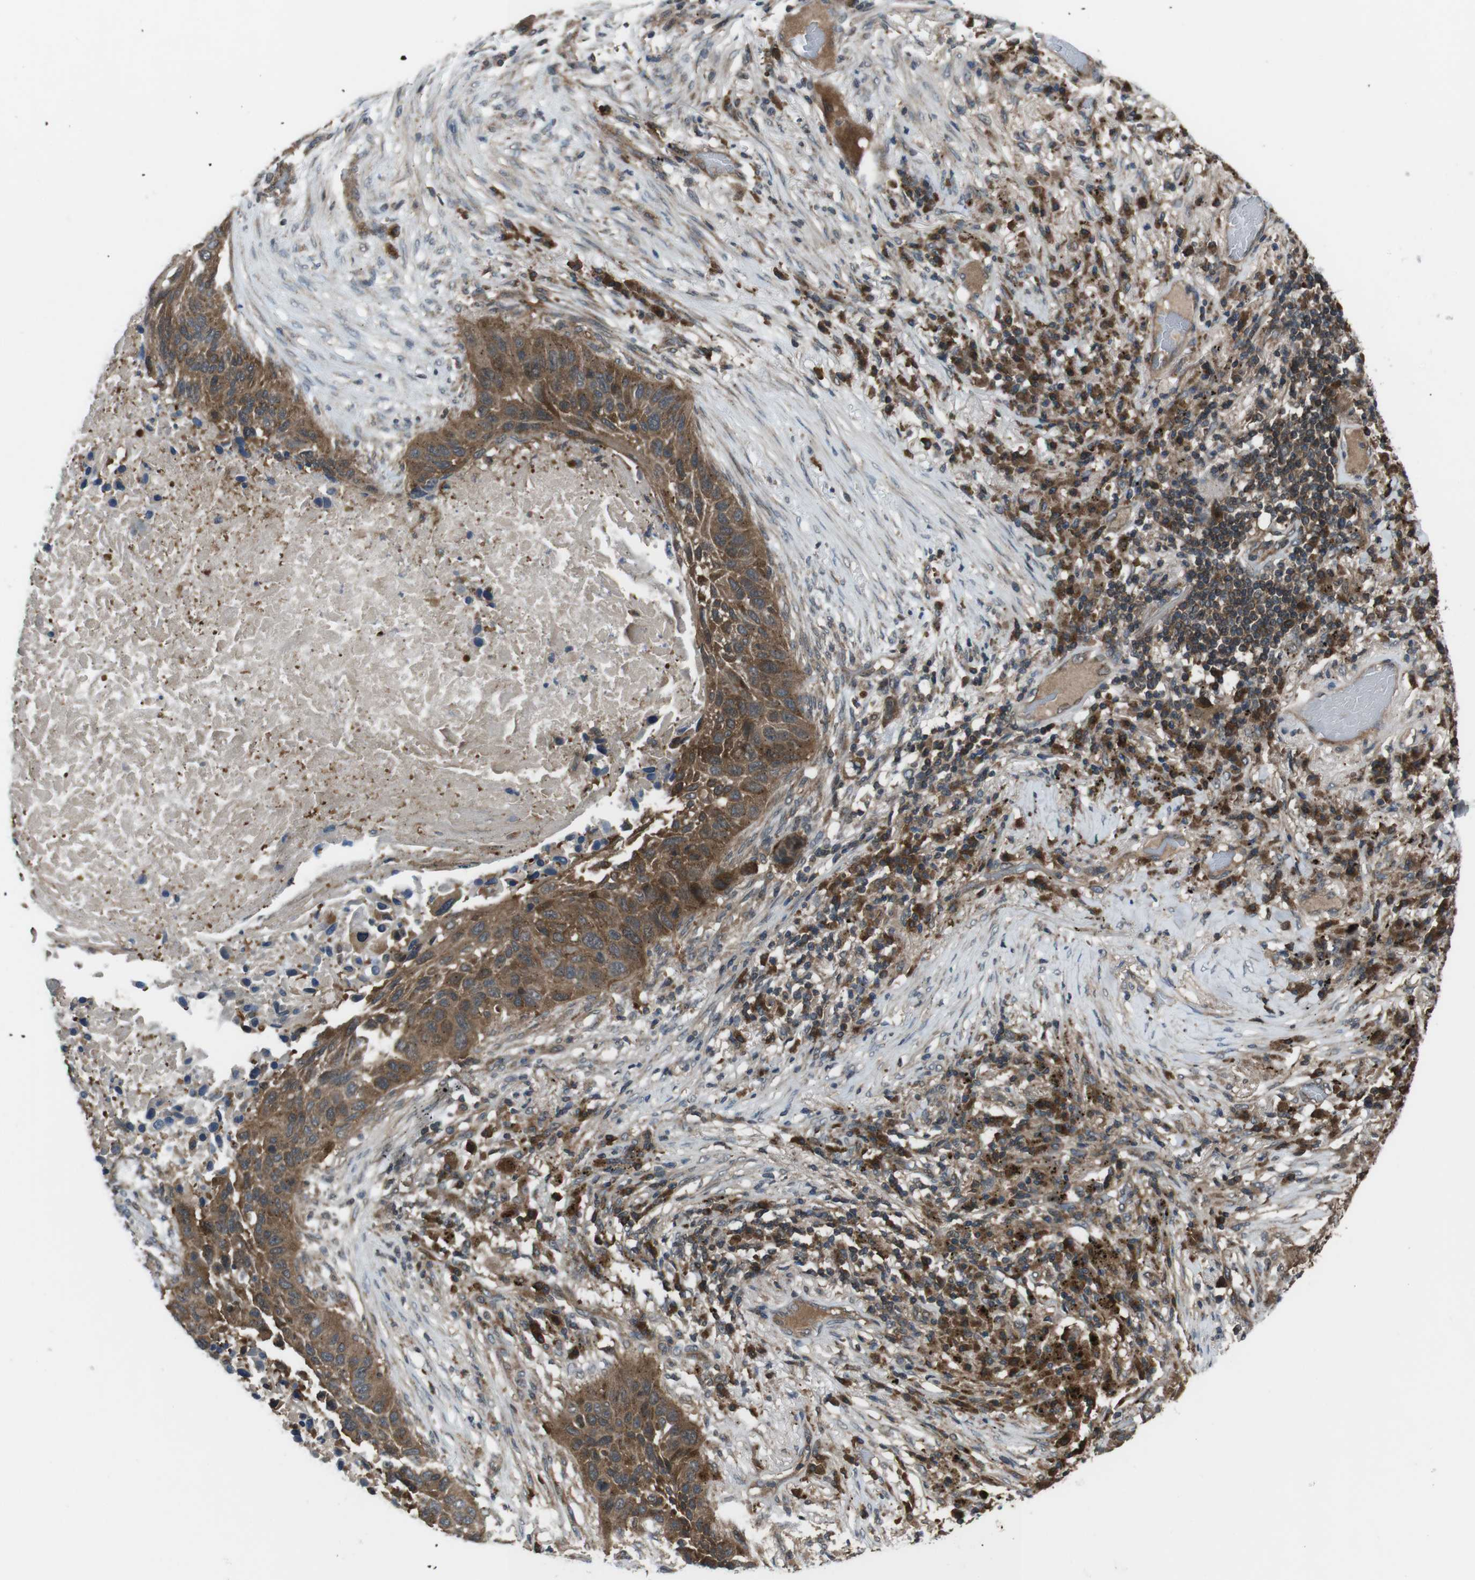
{"staining": {"intensity": "moderate", "quantity": ">75%", "location": "cytoplasmic/membranous"}, "tissue": "lung cancer", "cell_type": "Tumor cells", "image_type": "cancer", "snomed": [{"axis": "morphology", "description": "Squamous cell carcinoma, NOS"}, {"axis": "topography", "description": "Lung"}], "caption": "Brown immunohistochemical staining in human lung cancer reveals moderate cytoplasmic/membranous expression in approximately >75% of tumor cells. The staining is performed using DAB brown chromogen to label protein expression. The nuclei are counter-stained blue using hematoxylin.", "gene": "SLC22A23", "patient": {"sex": "male", "age": 57}}